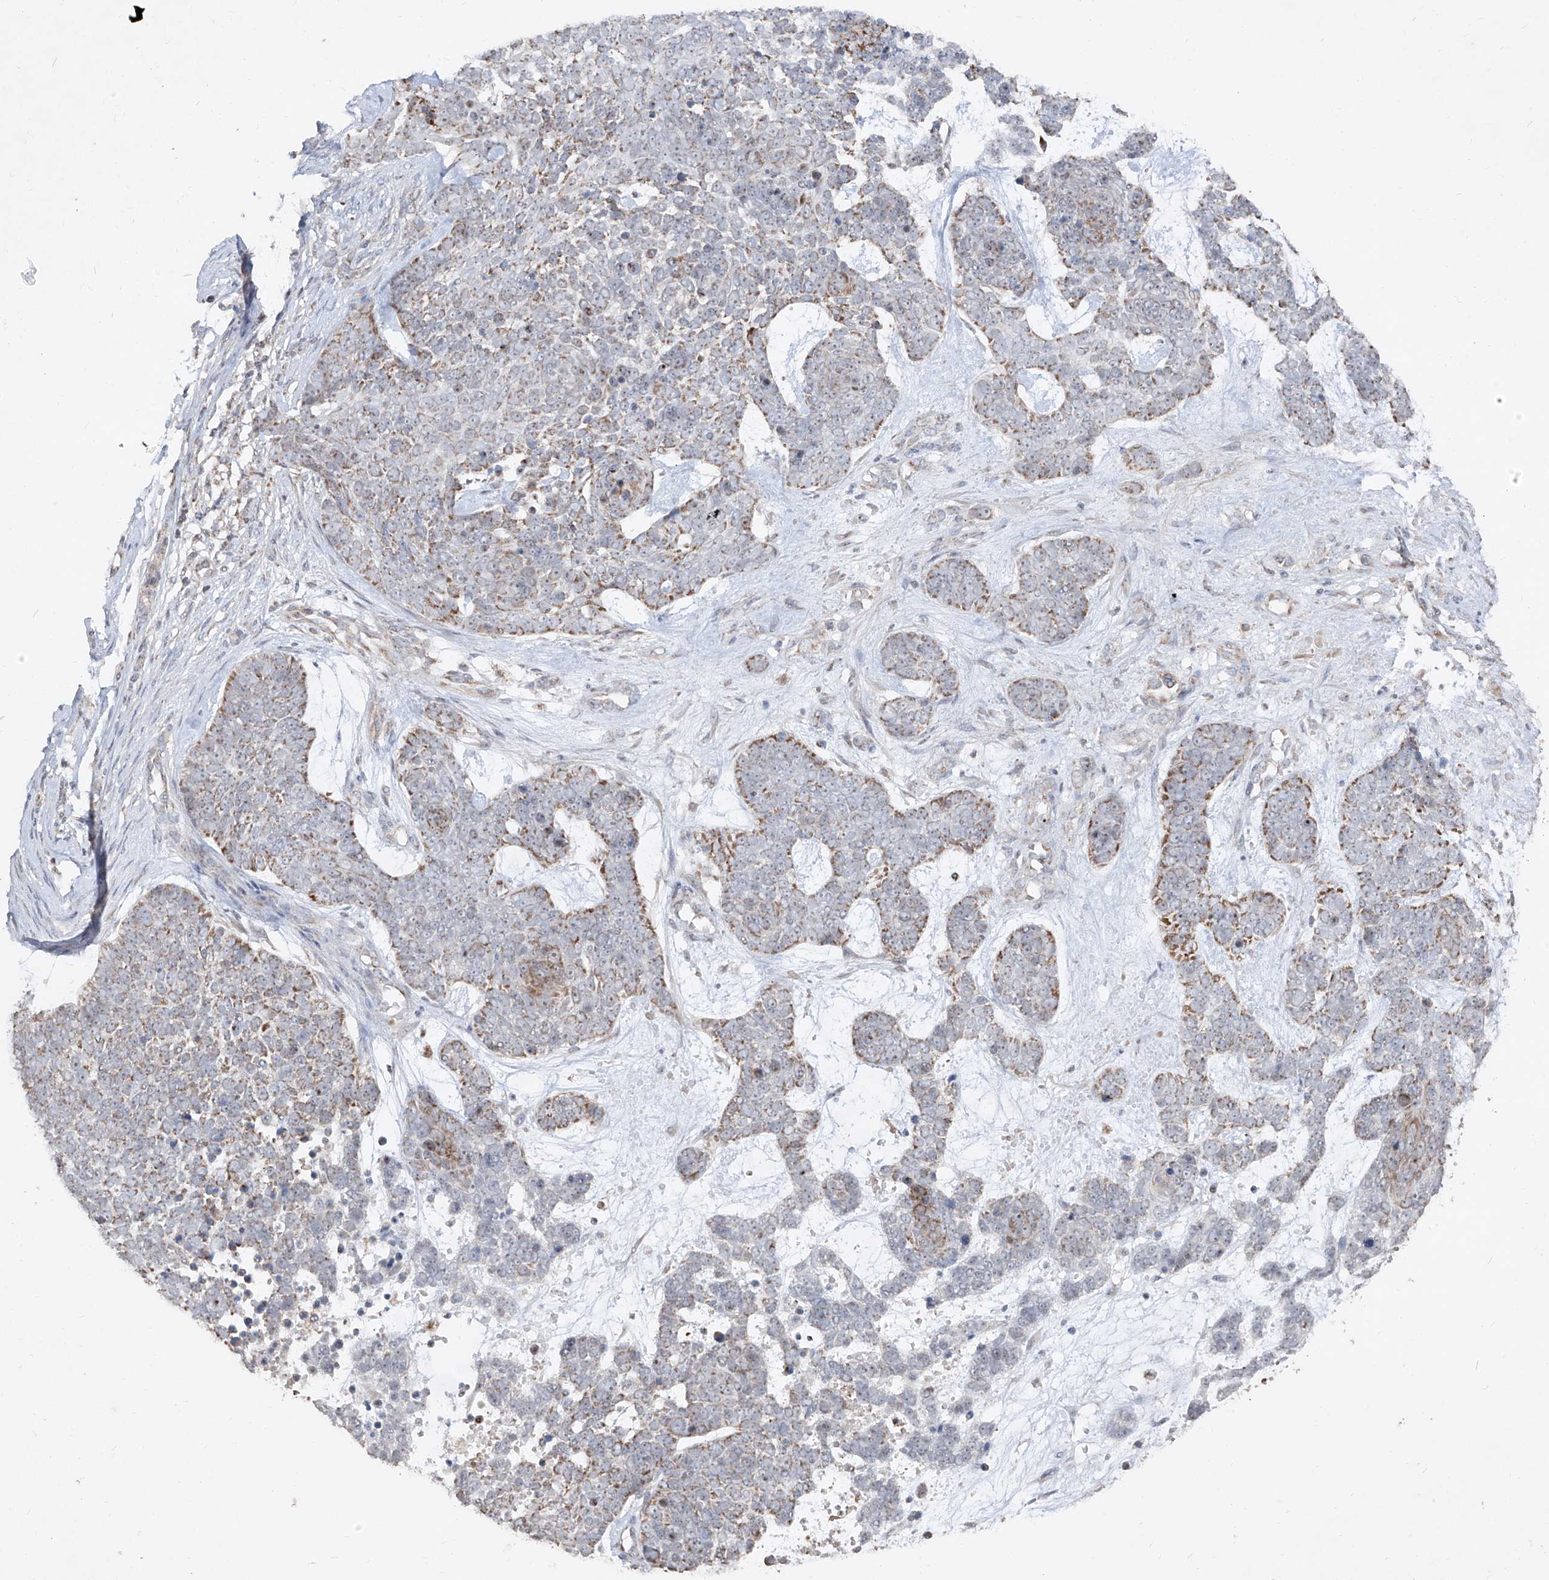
{"staining": {"intensity": "moderate", "quantity": "<25%", "location": "cytoplasmic/membranous"}, "tissue": "skin cancer", "cell_type": "Tumor cells", "image_type": "cancer", "snomed": [{"axis": "morphology", "description": "Basal cell carcinoma"}, {"axis": "topography", "description": "Skin"}], "caption": "Basal cell carcinoma (skin) tissue demonstrates moderate cytoplasmic/membranous positivity in about <25% of tumor cells, visualized by immunohistochemistry.", "gene": "NDUFB3", "patient": {"sex": "female", "age": 81}}